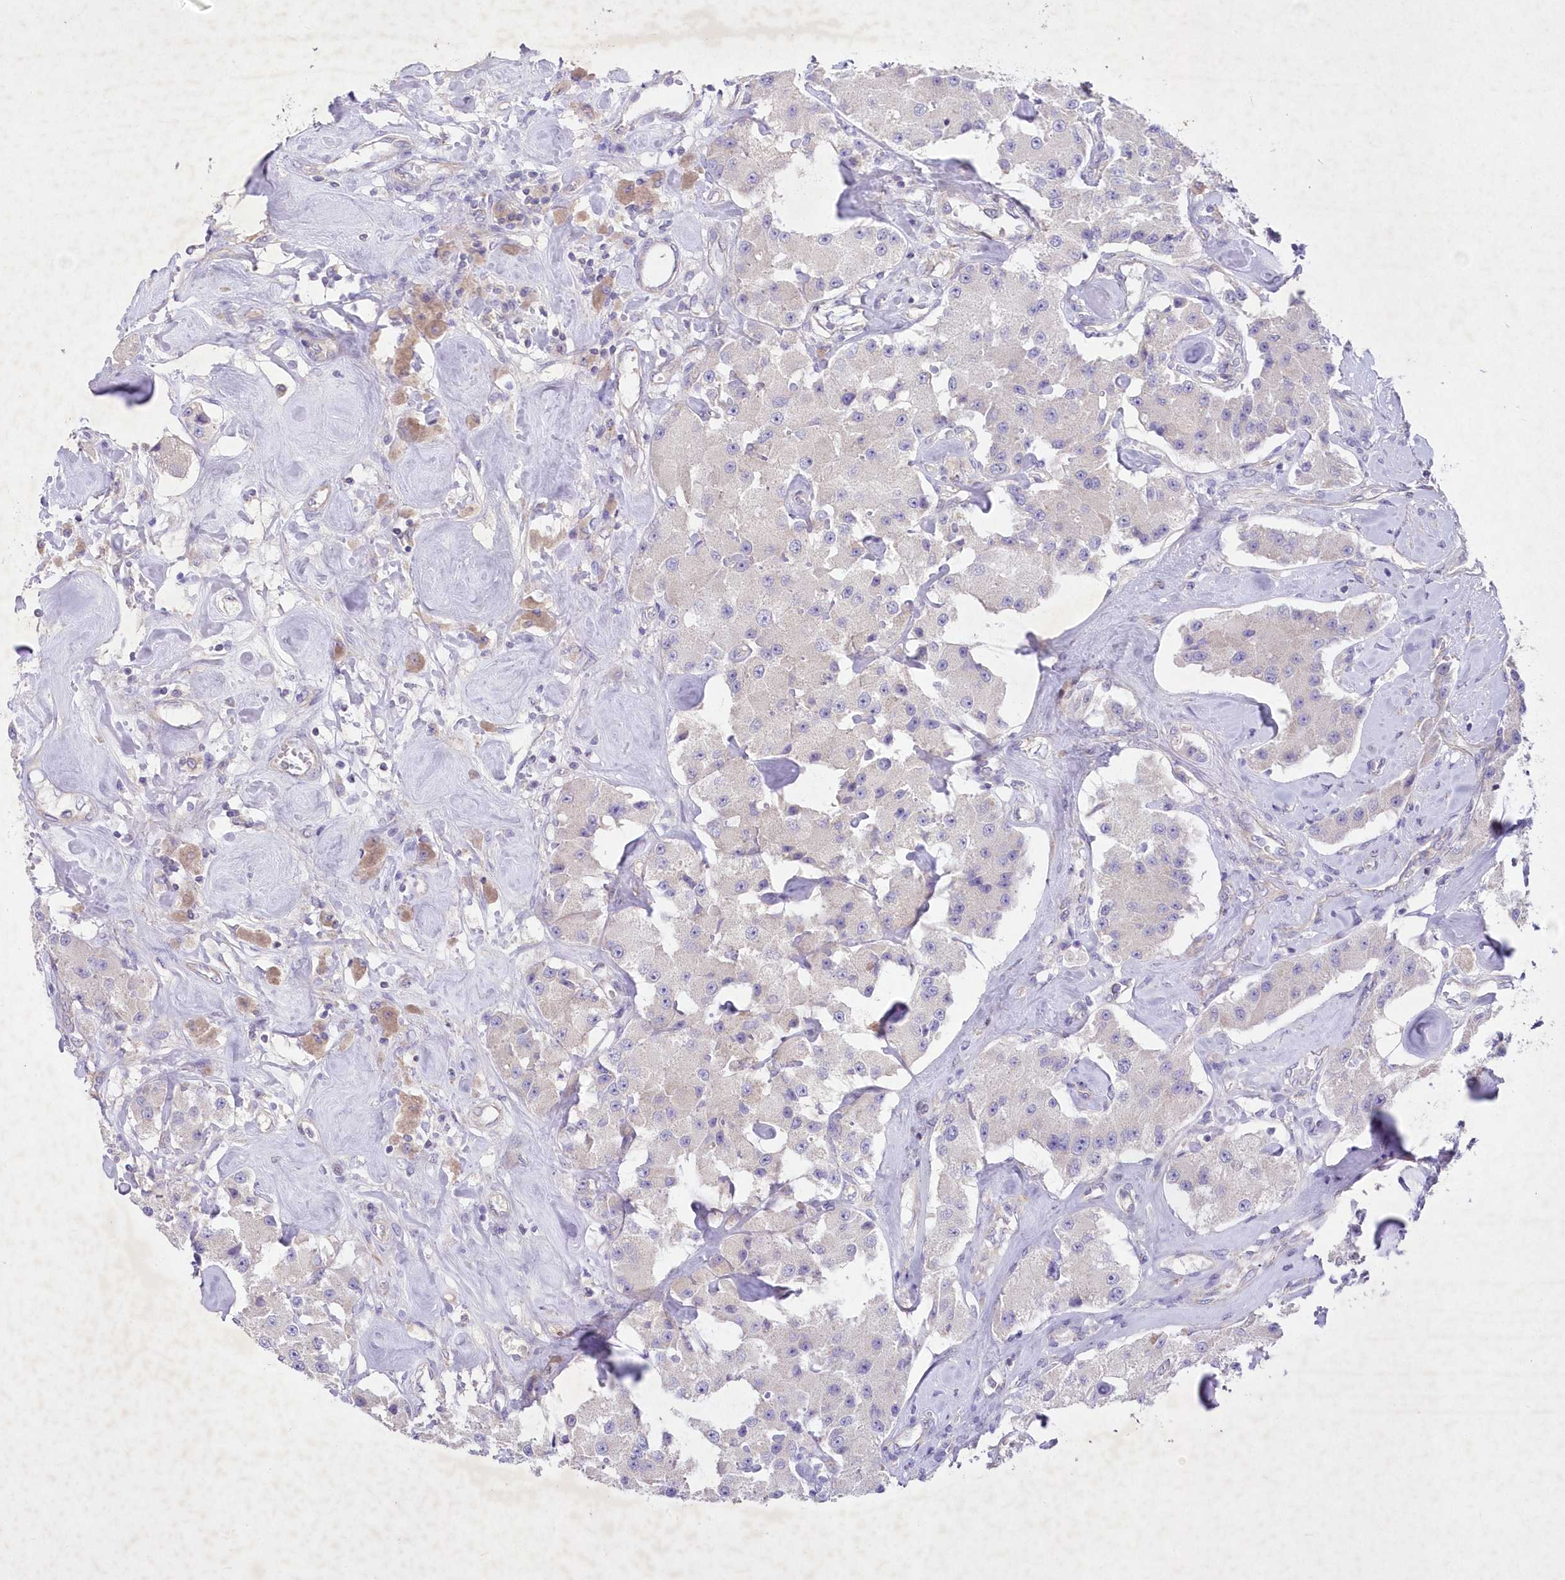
{"staining": {"intensity": "negative", "quantity": "none", "location": "none"}, "tissue": "carcinoid", "cell_type": "Tumor cells", "image_type": "cancer", "snomed": [{"axis": "morphology", "description": "Carcinoid, malignant, NOS"}, {"axis": "topography", "description": "Pancreas"}], "caption": "Tumor cells show no significant protein positivity in malignant carcinoid. Nuclei are stained in blue.", "gene": "ITSN2", "patient": {"sex": "male", "age": 41}}